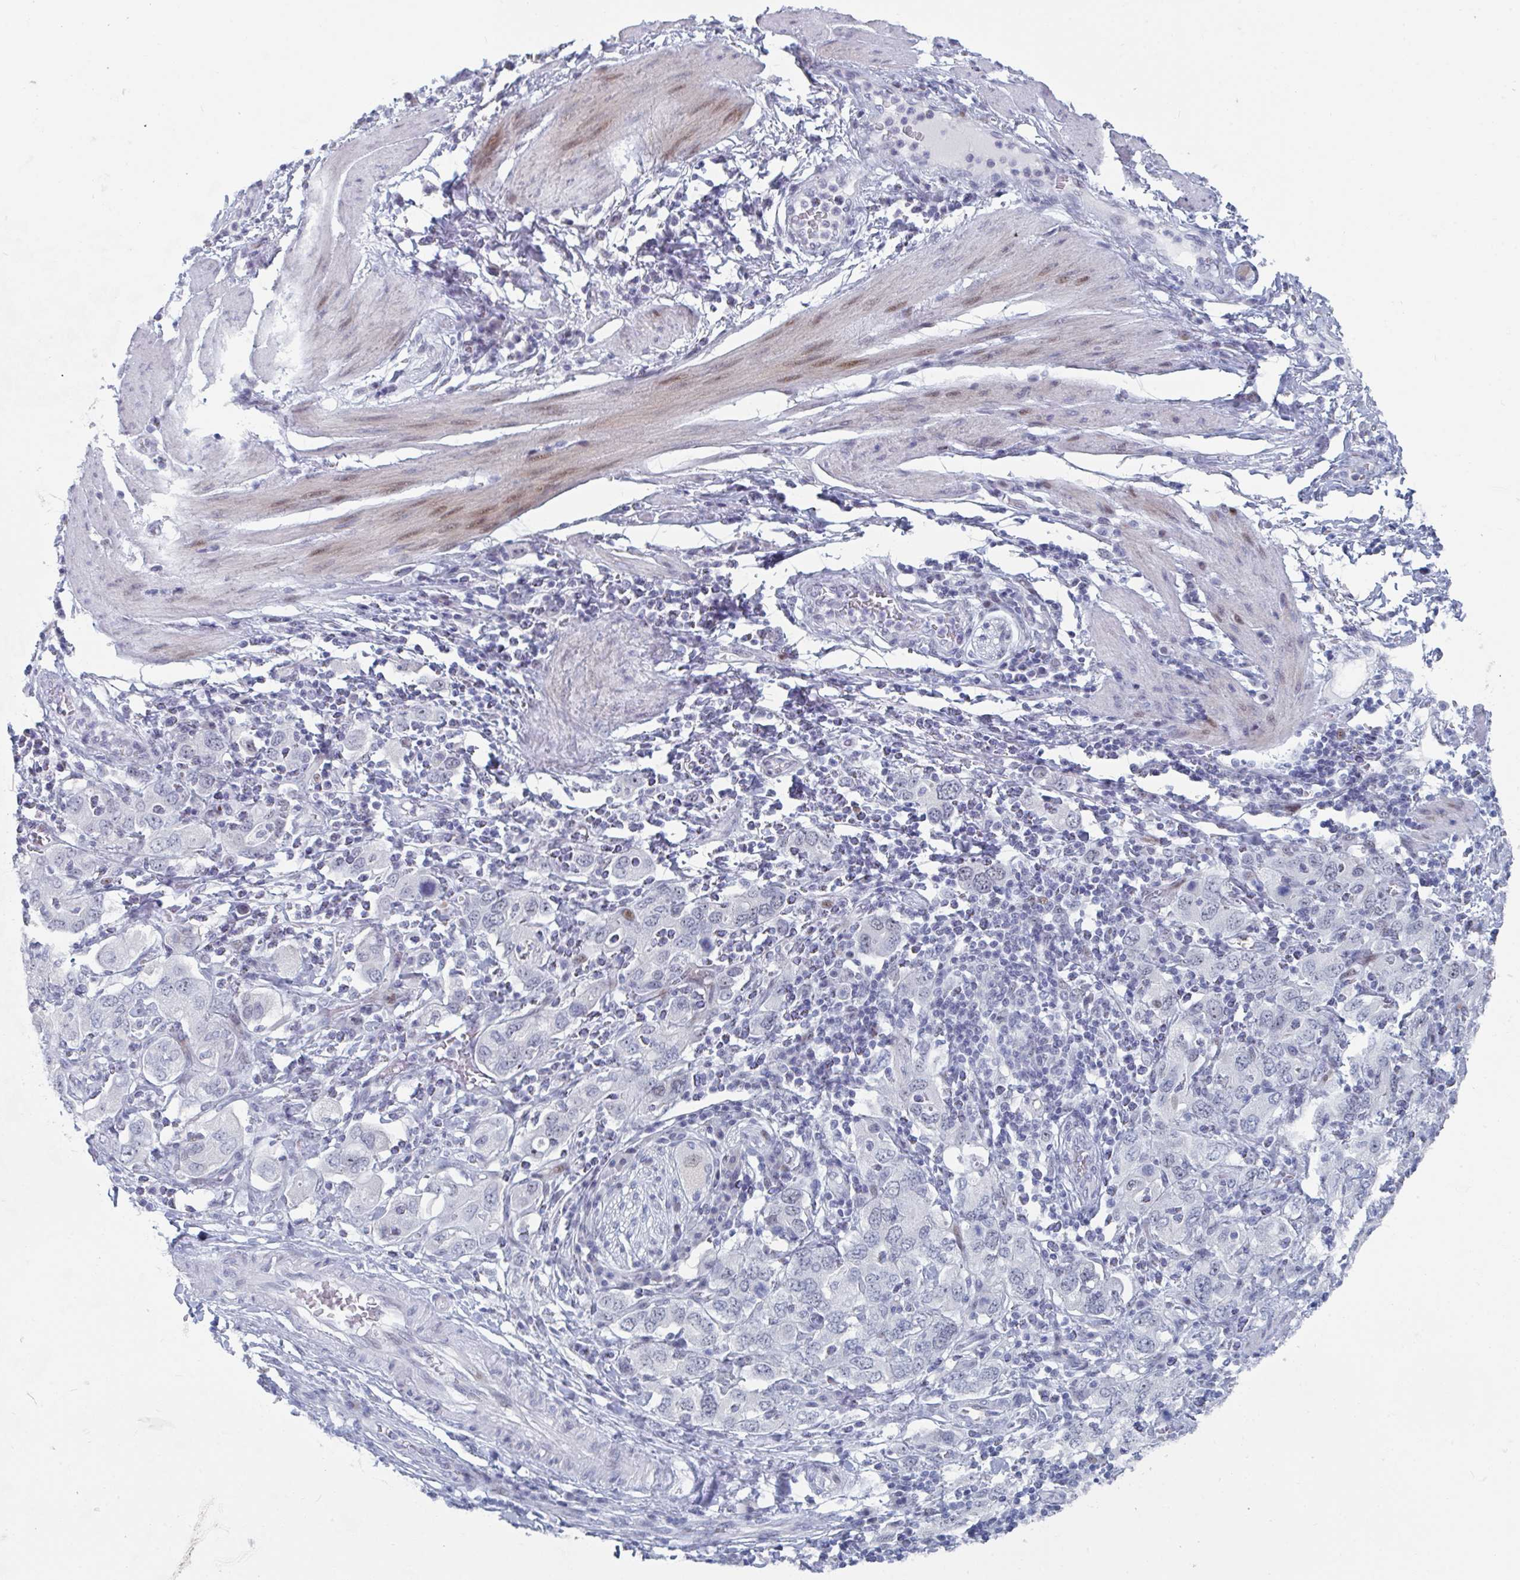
{"staining": {"intensity": "negative", "quantity": "none", "location": "none"}, "tissue": "stomach cancer", "cell_type": "Tumor cells", "image_type": "cancer", "snomed": [{"axis": "morphology", "description": "Adenocarcinoma, NOS"}, {"axis": "topography", "description": "Stomach, upper"}, {"axis": "topography", "description": "Stomach"}], "caption": "This is a photomicrograph of IHC staining of stomach adenocarcinoma, which shows no expression in tumor cells.", "gene": "NR1H2", "patient": {"sex": "male", "age": 62}}